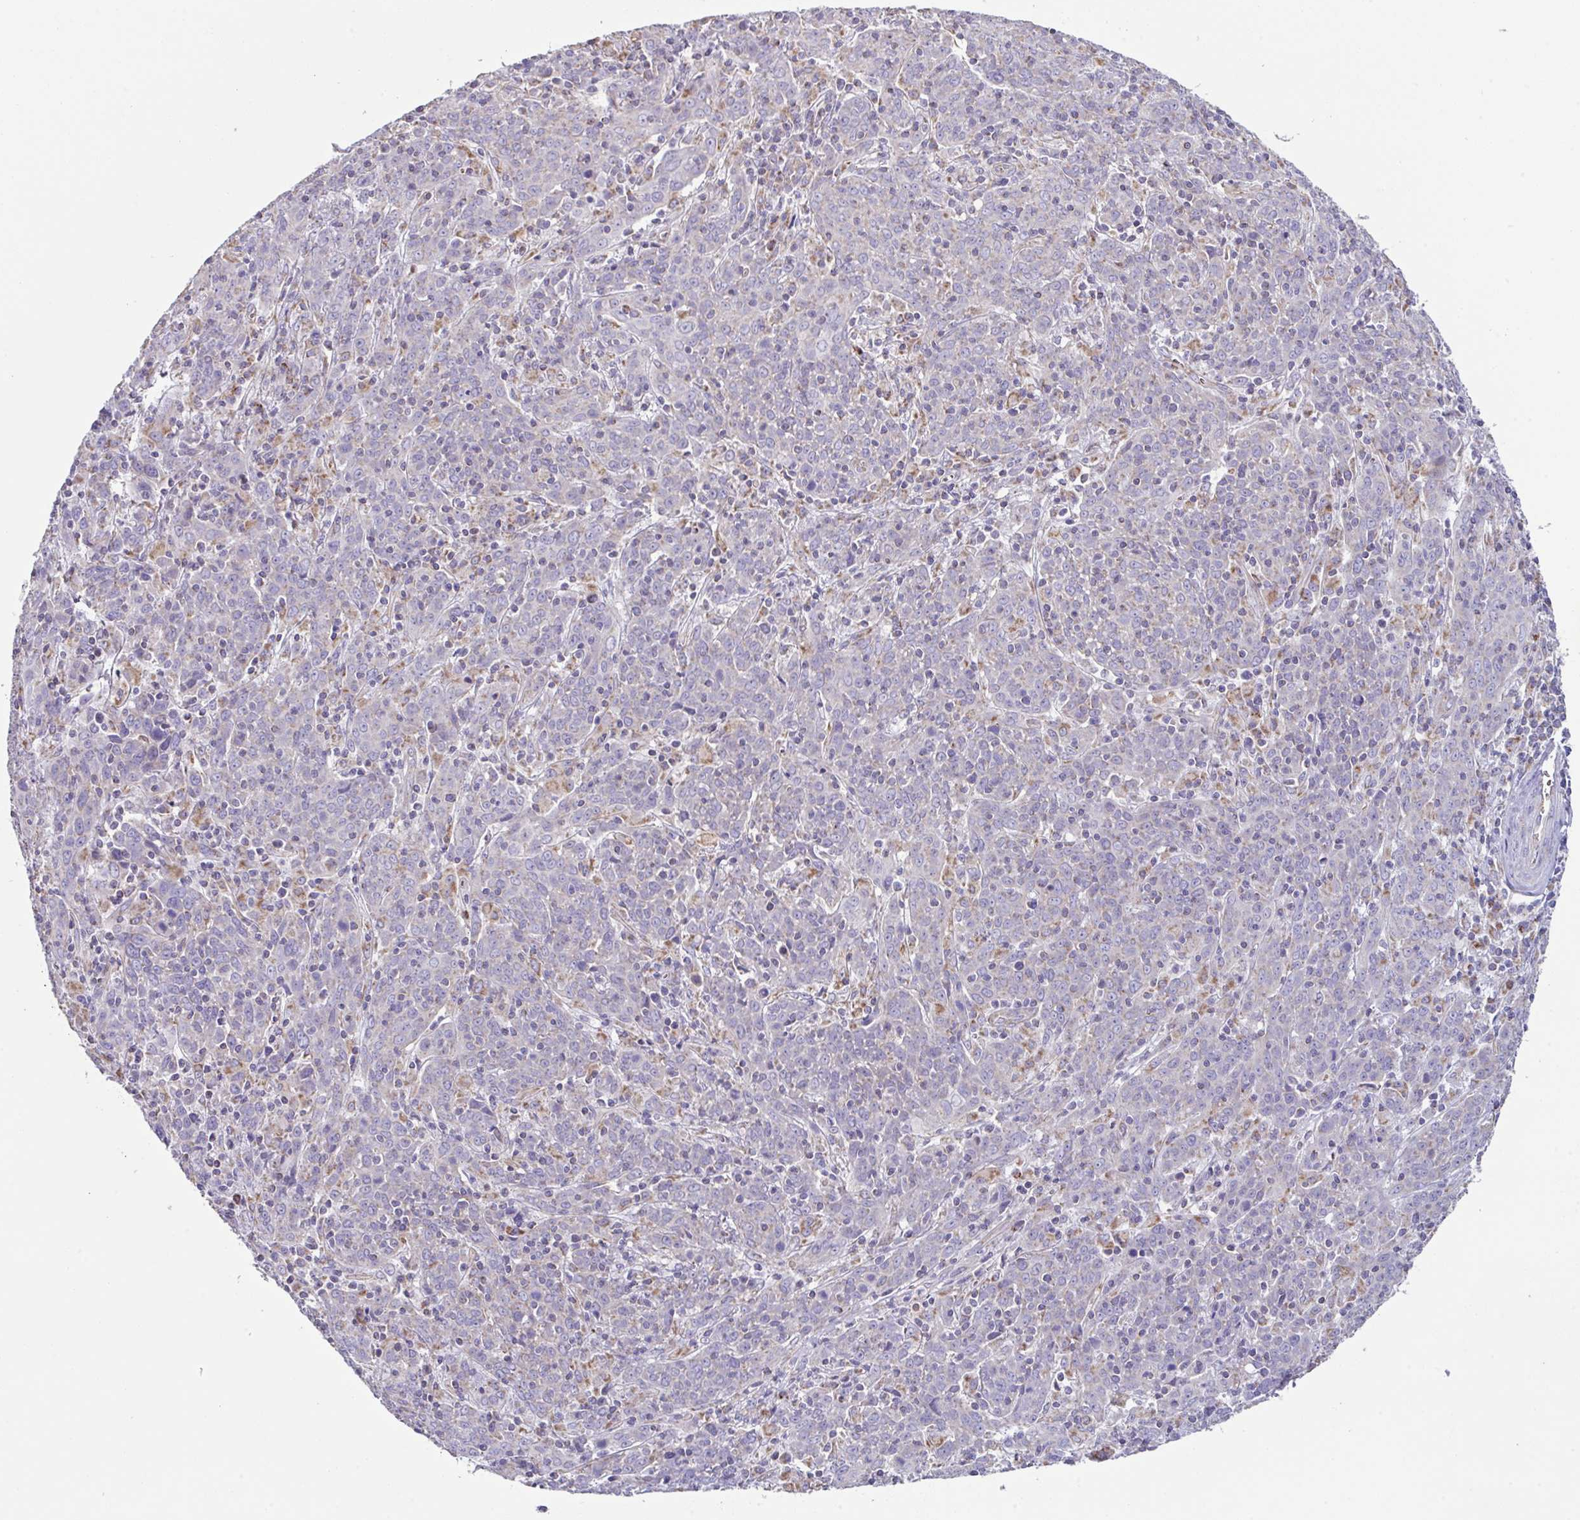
{"staining": {"intensity": "negative", "quantity": "none", "location": "none"}, "tissue": "cervical cancer", "cell_type": "Tumor cells", "image_type": "cancer", "snomed": [{"axis": "morphology", "description": "Squamous cell carcinoma, NOS"}, {"axis": "topography", "description": "Cervix"}], "caption": "DAB immunohistochemical staining of human cervical squamous cell carcinoma reveals no significant expression in tumor cells.", "gene": "DOK7", "patient": {"sex": "female", "age": 67}}